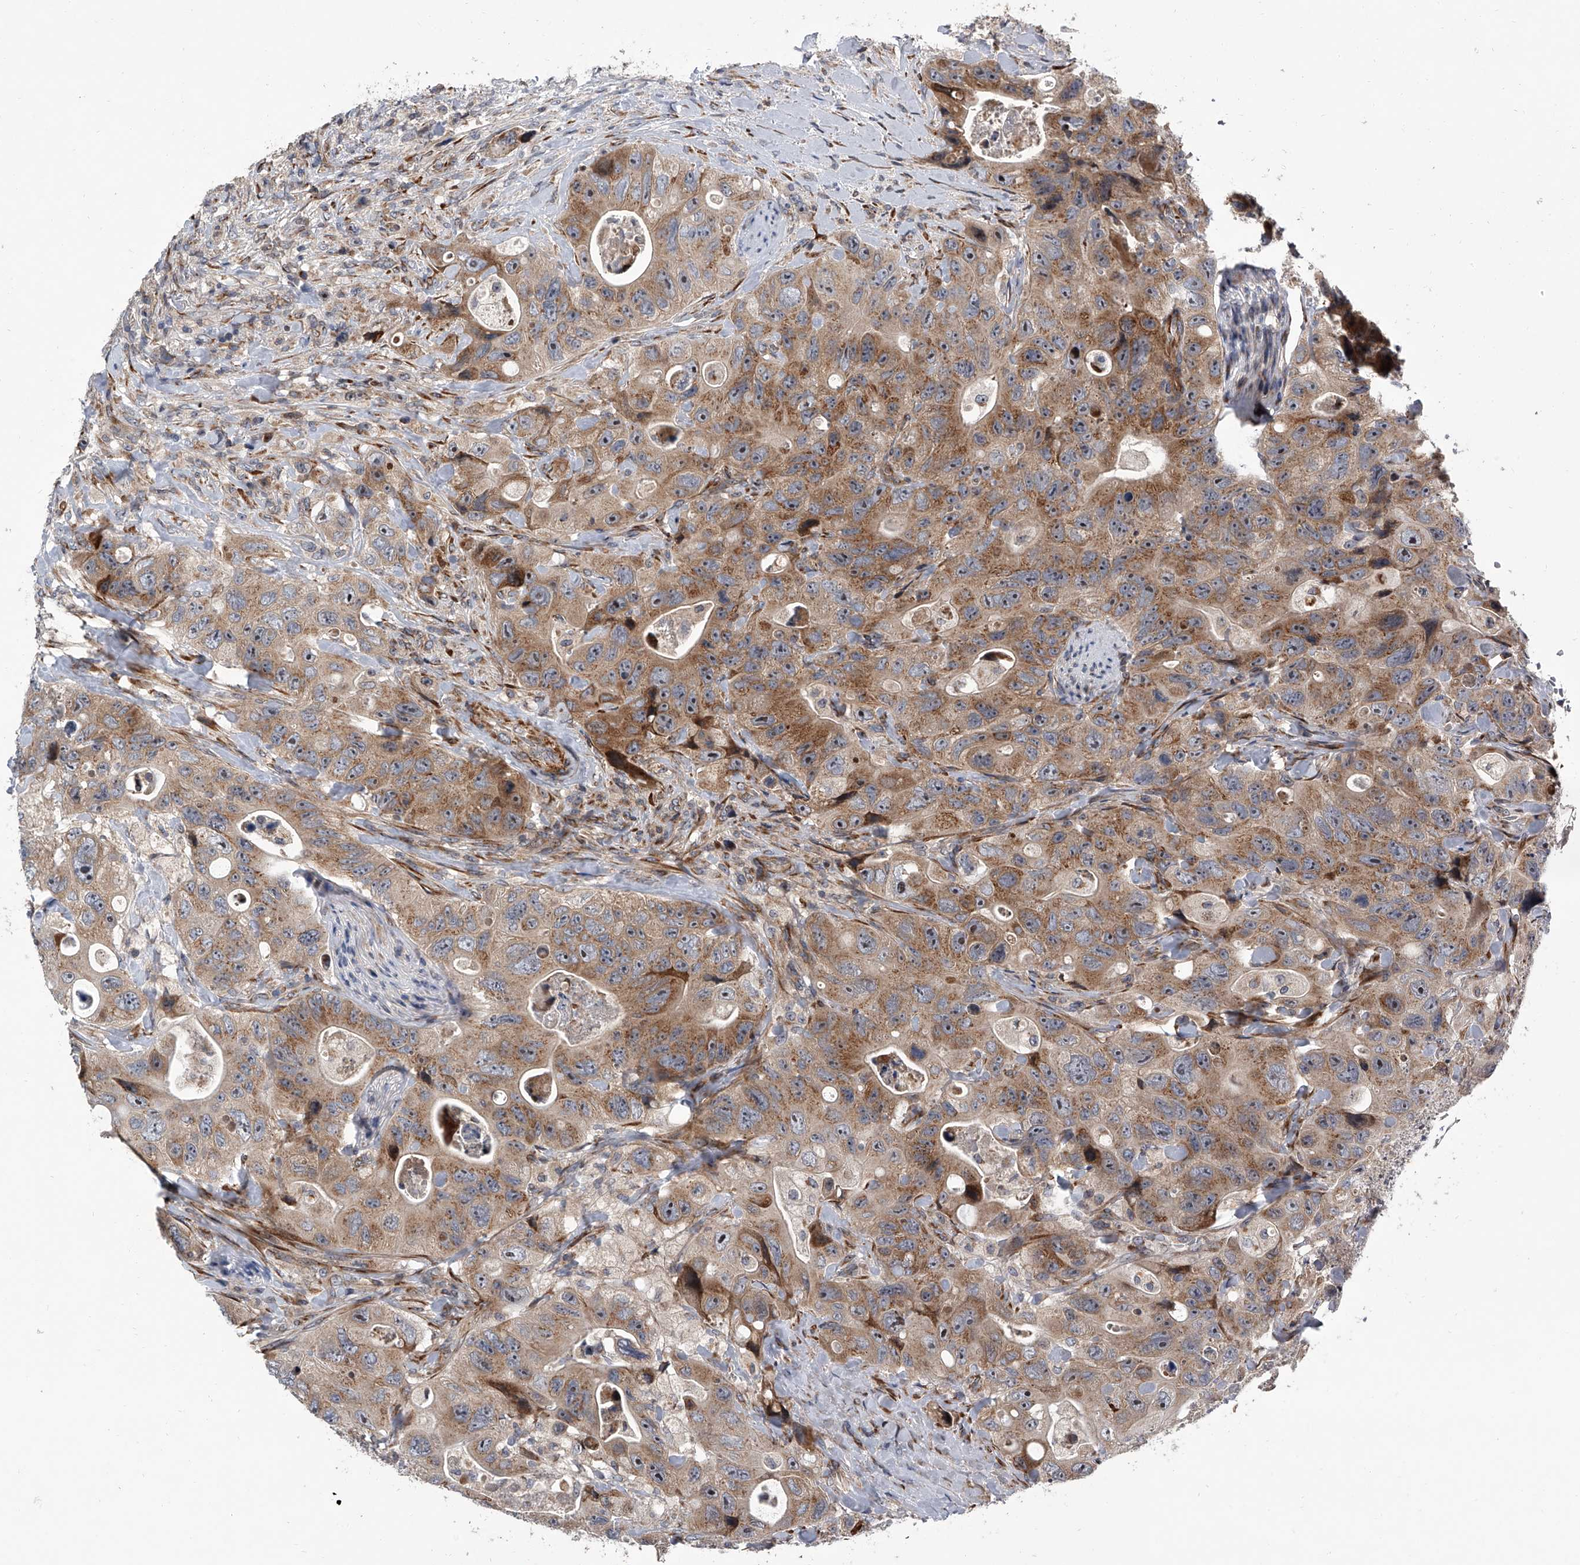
{"staining": {"intensity": "moderate", "quantity": ">75%", "location": "cytoplasmic/membranous"}, "tissue": "colorectal cancer", "cell_type": "Tumor cells", "image_type": "cancer", "snomed": [{"axis": "morphology", "description": "Adenocarcinoma, NOS"}, {"axis": "topography", "description": "Colon"}], "caption": "Tumor cells exhibit medium levels of moderate cytoplasmic/membranous expression in approximately >75% of cells in colorectal adenocarcinoma.", "gene": "DLGAP2", "patient": {"sex": "female", "age": 46}}